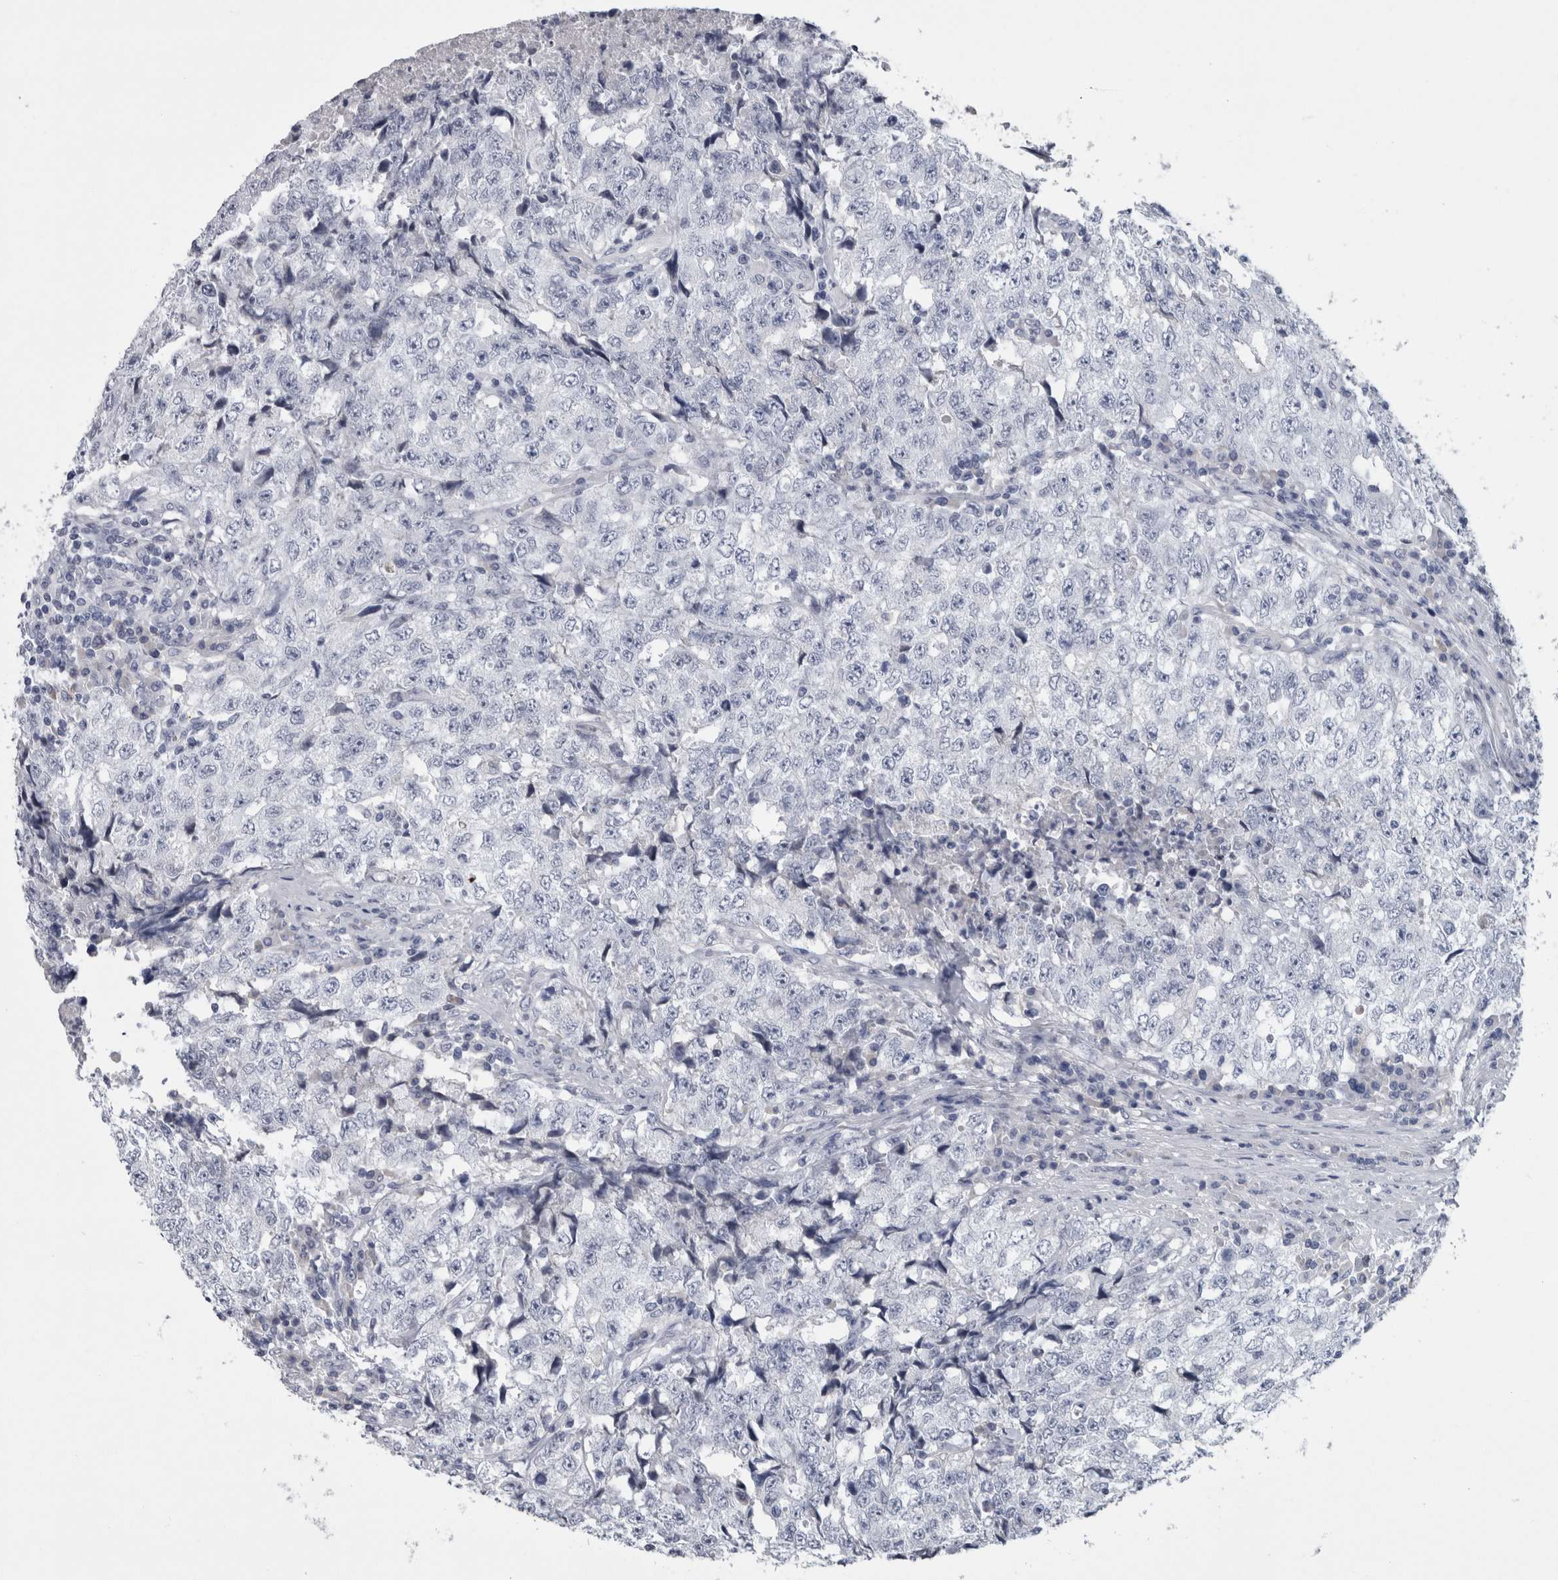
{"staining": {"intensity": "negative", "quantity": "none", "location": "none"}, "tissue": "testis cancer", "cell_type": "Tumor cells", "image_type": "cancer", "snomed": [{"axis": "morphology", "description": "Necrosis, NOS"}, {"axis": "morphology", "description": "Carcinoma, Embryonal, NOS"}, {"axis": "topography", "description": "Testis"}], "caption": "Embryonal carcinoma (testis) was stained to show a protein in brown. There is no significant staining in tumor cells.", "gene": "PAX5", "patient": {"sex": "male", "age": 19}}